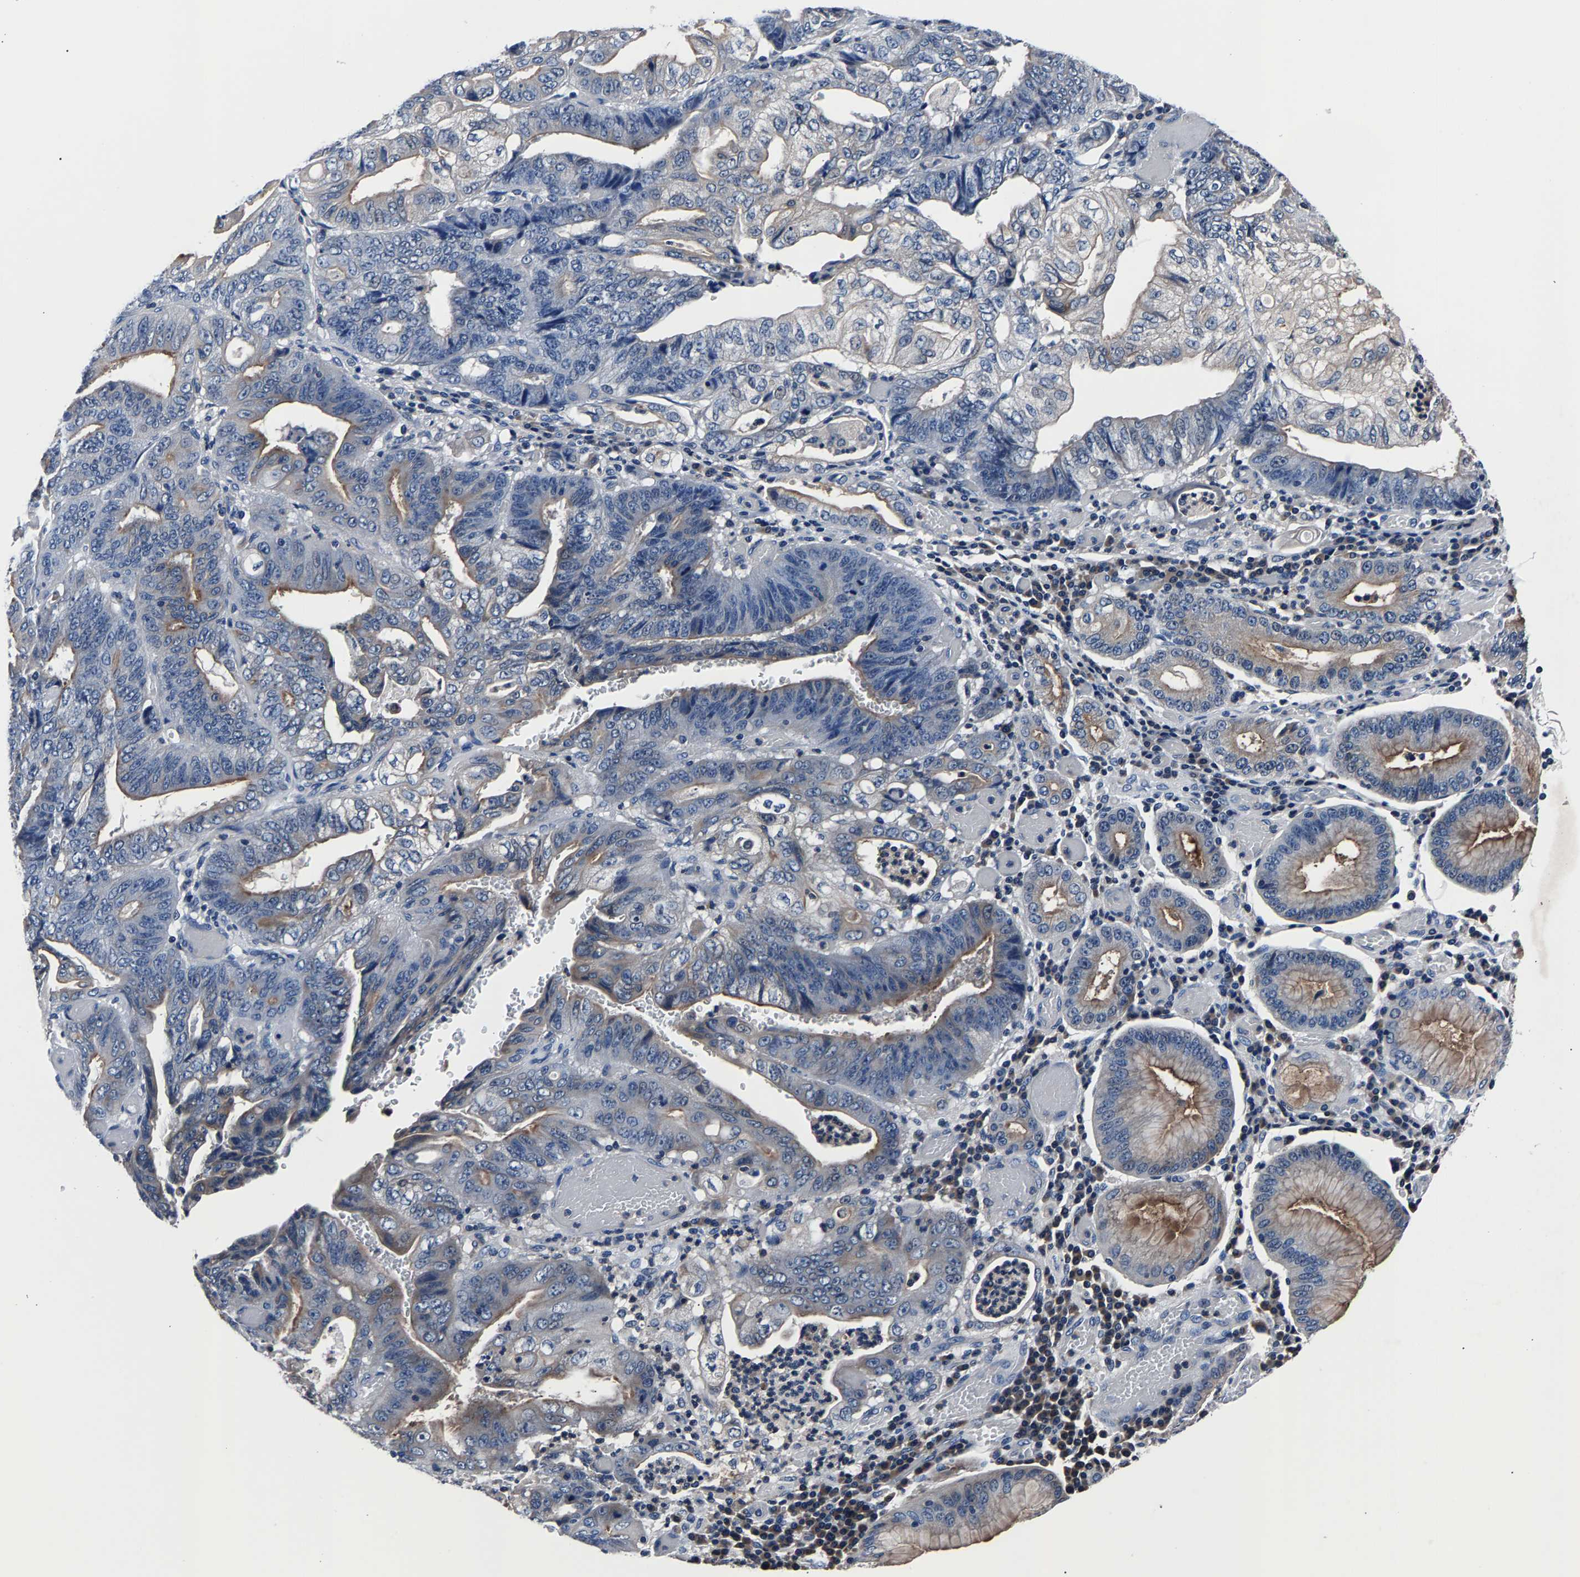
{"staining": {"intensity": "moderate", "quantity": "25%-75%", "location": "cytoplasmic/membranous"}, "tissue": "stomach cancer", "cell_type": "Tumor cells", "image_type": "cancer", "snomed": [{"axis": "morphology", "description": "Adenocarcinoma, NOS"}, {"axis": "topography", "description": "Stomach"}], "caption": "Moderate cytoplasmic/membranous staining is seen in approximately 25%-75% of tumor cells in stomach cancer.", "gene": "PHF24", "patient": {"sex": "female", "age": 73}}